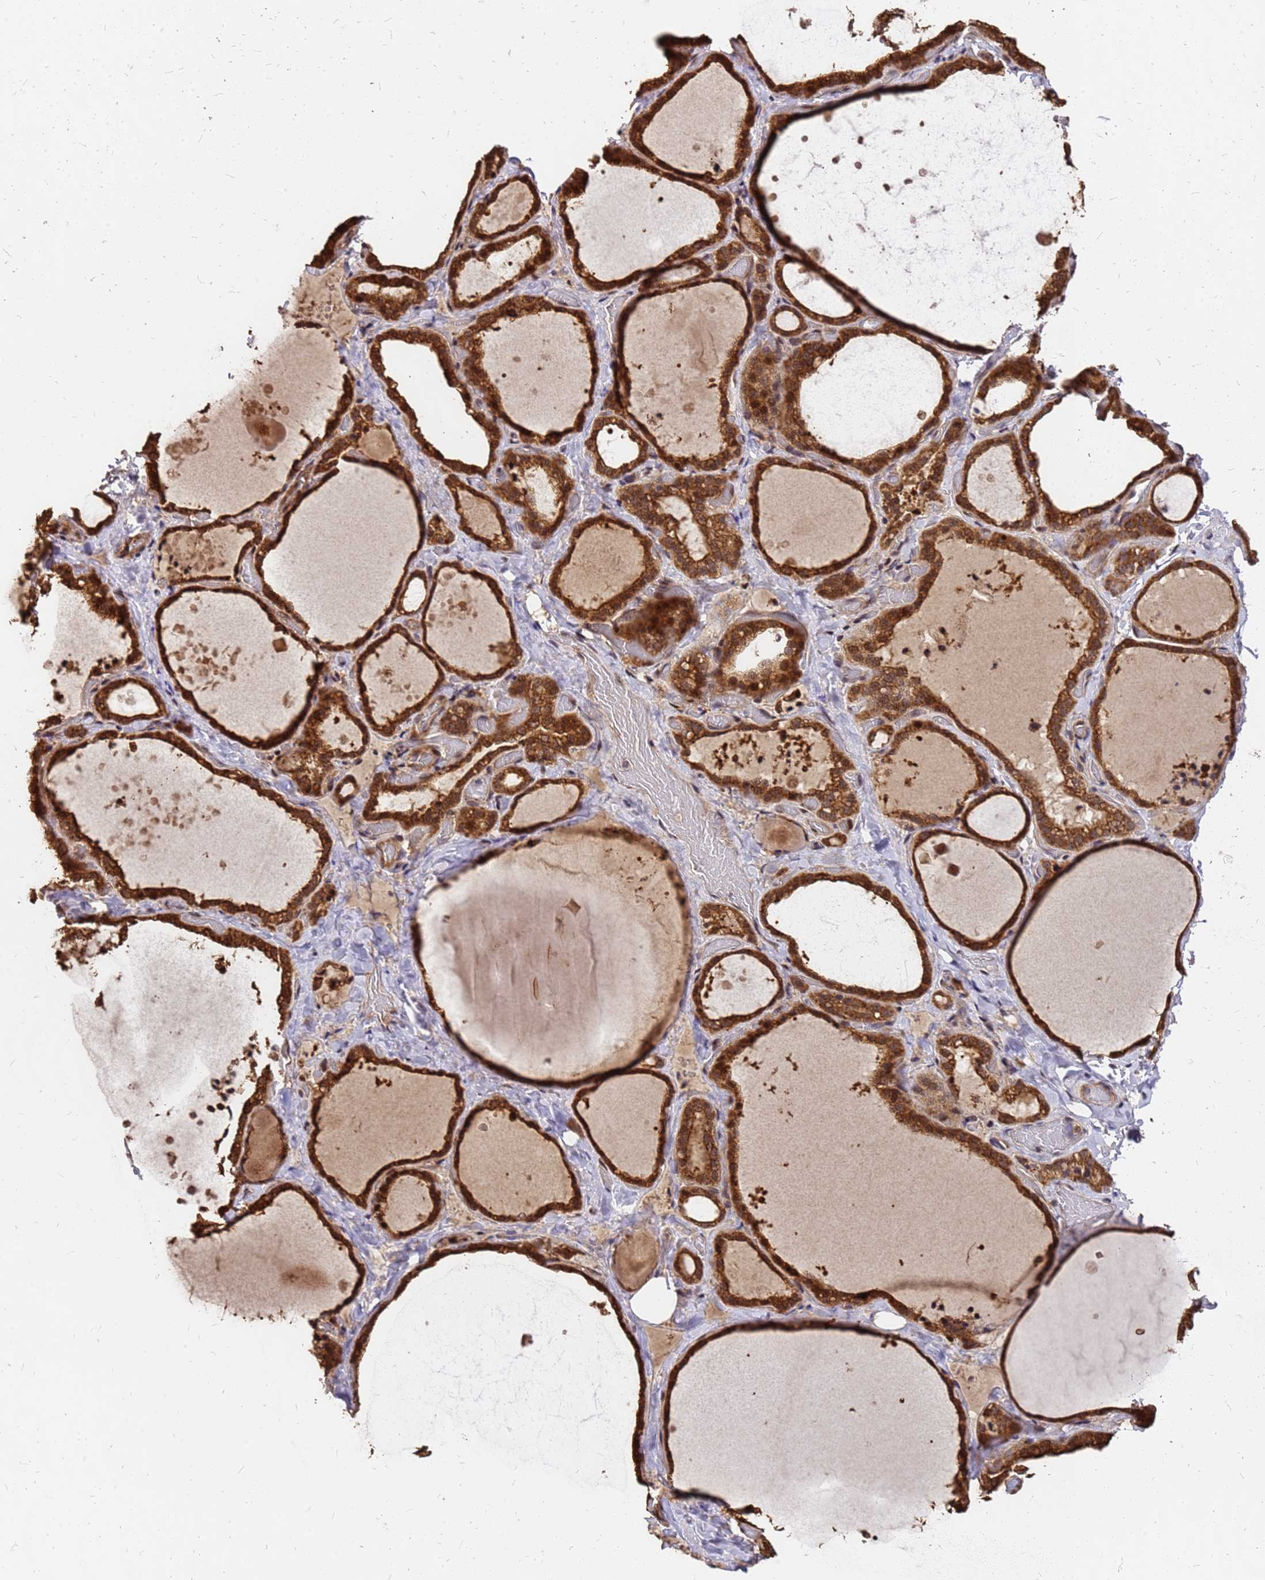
{"staining": {"intensity": "strong", "quantity": ">75%", "location": "cytoplasmic/membranous,nuclear"}, "tissue": "thyroid gland", "cell_type": "Glandular cells", "image_type": "normal", "snomed": [{"axis": "morphology", "description": "Normal tissue, NOS"}, {"axis": "topography", "description": "Thyroid gland"}], "caption": "Immunohistochemical staining of benign thyroid gland exhibits >75% levels of strong cytoplasmic/membranous,nuclear protein positivity in about >75% of glandular cells.", "gene": "GPATCH8", "patient": {"sex": "female", "age": 44}}